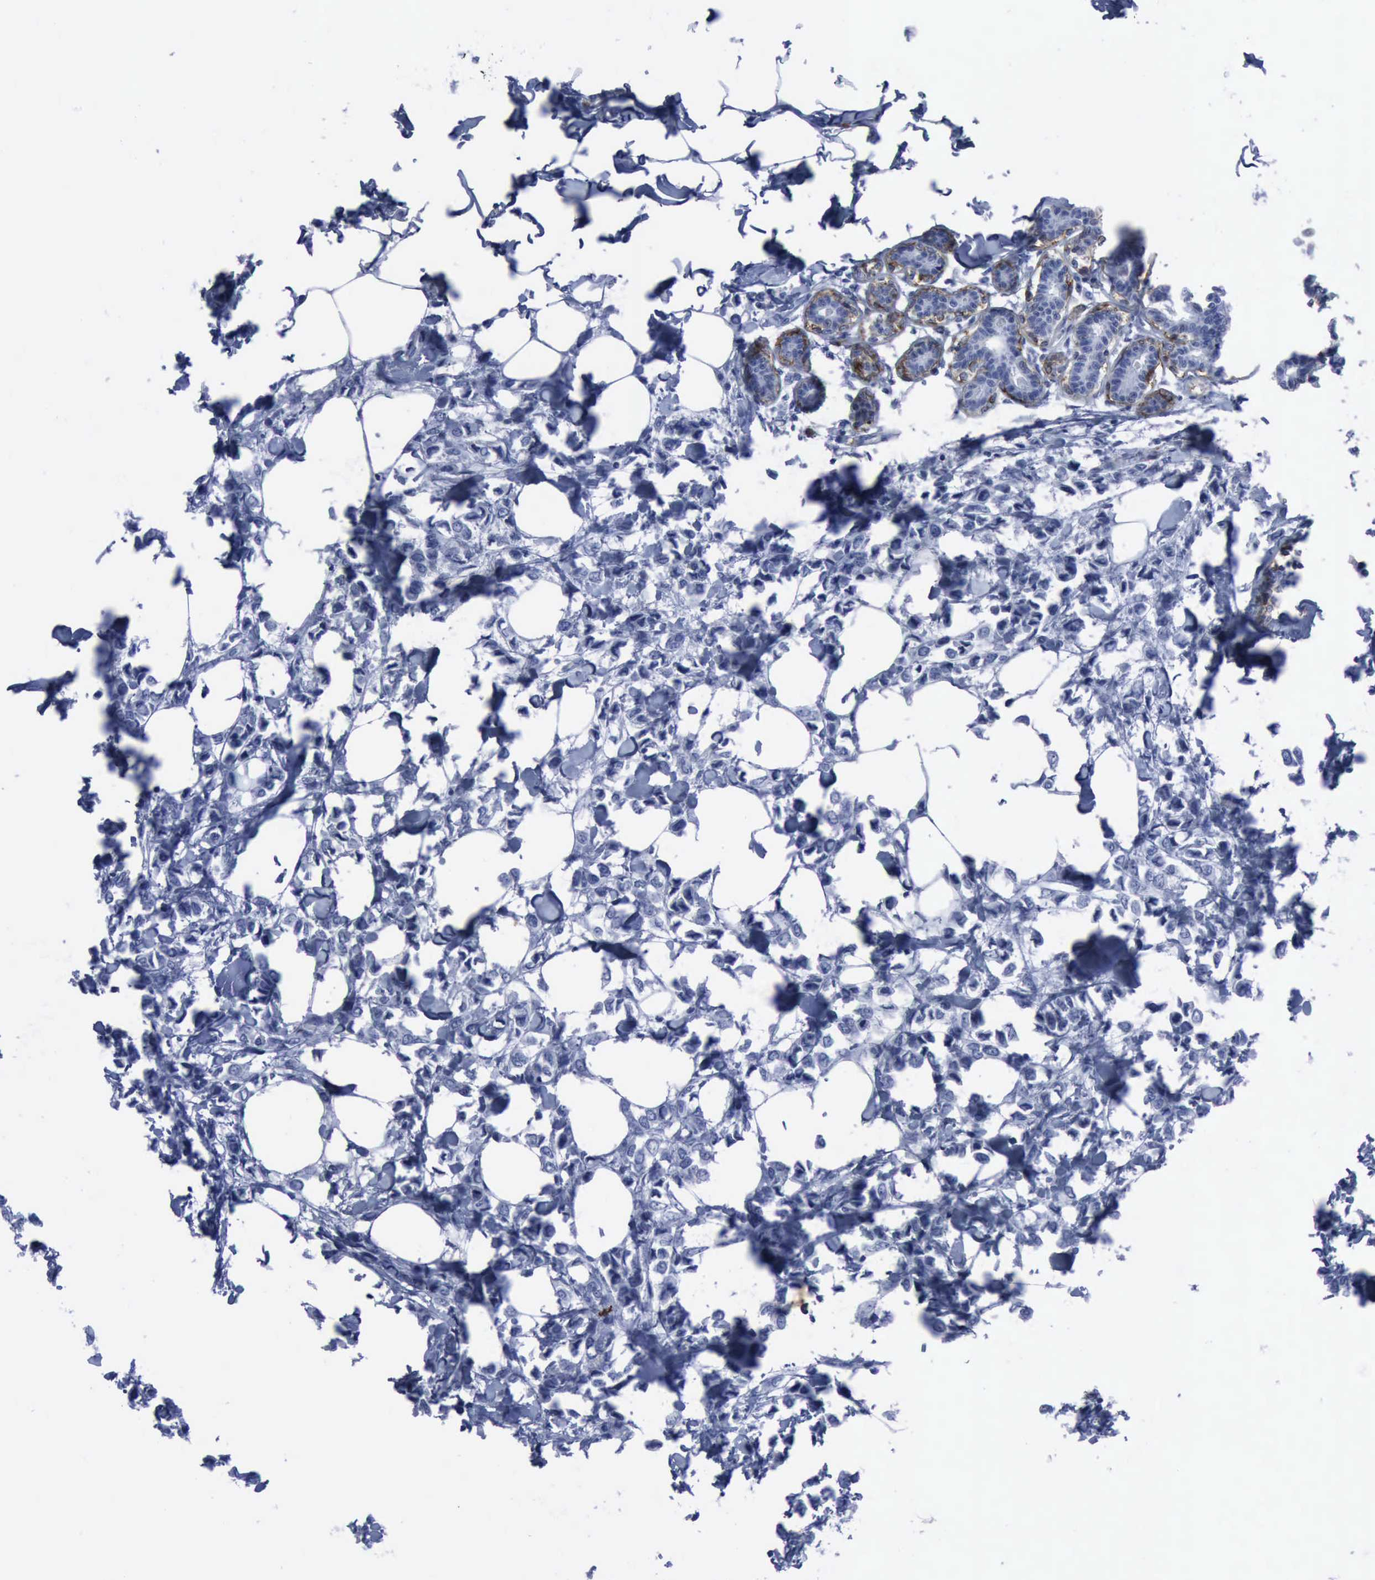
{"staining": {"intensity": "negative", "quantity": "none", "location": "none"}, "tissue": "breast cancer", "cell_type": "Tumor cells", "image_type": "cancer", "snomed": [{"axis": "morphology", "description": "Lobular carcinoma"}, {"axis": "topography", "description": "Breast"}], "caption": "The micrograph demonstrates no staining of tumor cells in lobular carcinoma (breast).", "gene": "NGFR", "patient": {"sex": "female", "age": 51}}